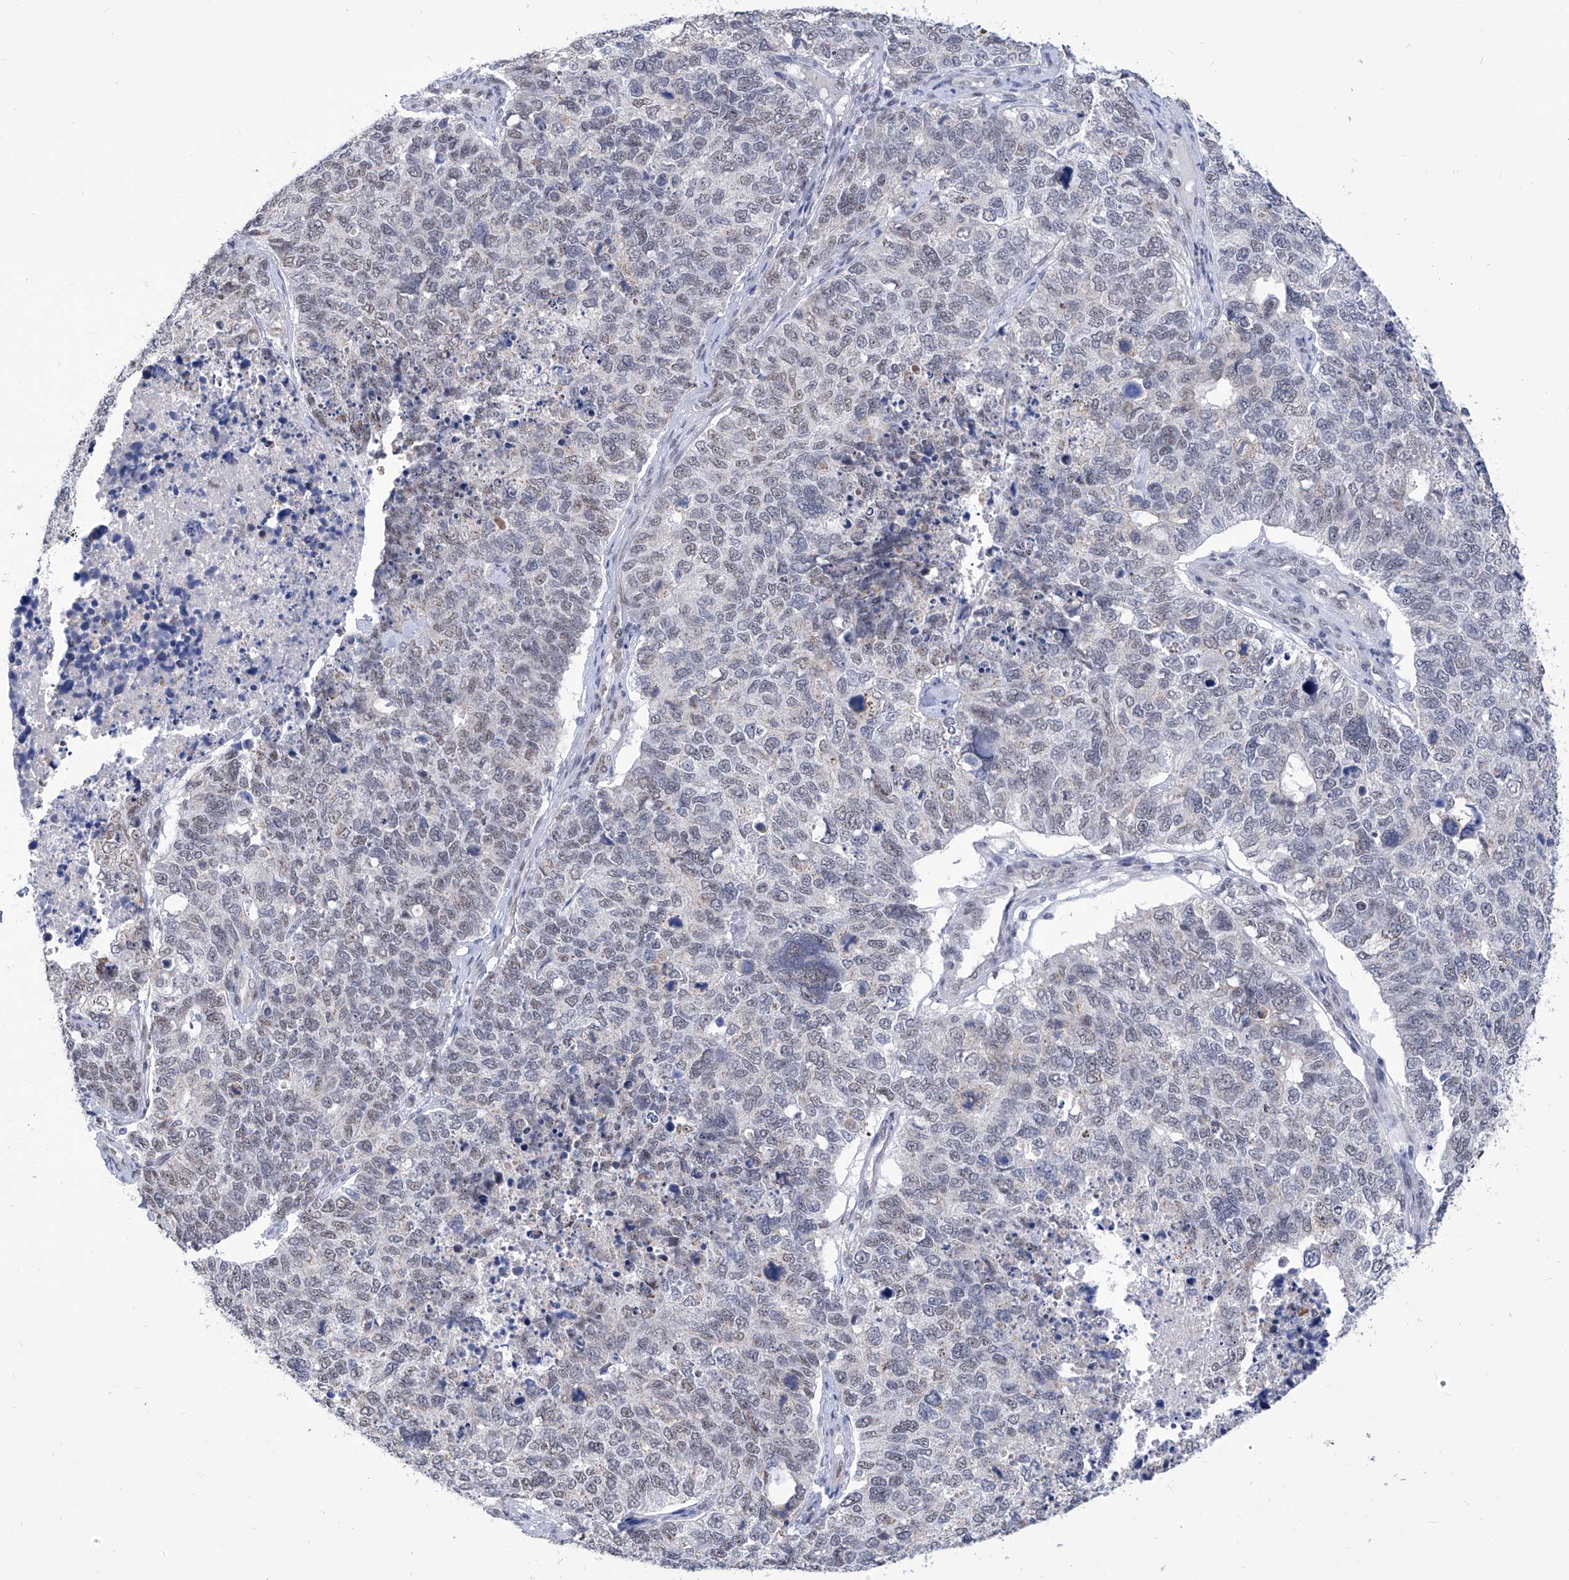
{"staining": {"intensity": "weak", "quantity": "<25%", "location": "nuclear"}, "tissue": "cervical cancer", "cell_type": "Tumor cells", "image_type": "cancer", "snomed": [{"axis": "morphology", "description": "Squamous cell carcinoma, NOS"}, {"axis": "topography", "description": "Cervix"}], "caption": "This is an immunohistochemistry (IHC) image of cervical squamous cell carcinoma. There is no staining in tumor cells.", "gene": "SART1", "patient": {"sex": "female", "age": 63}}